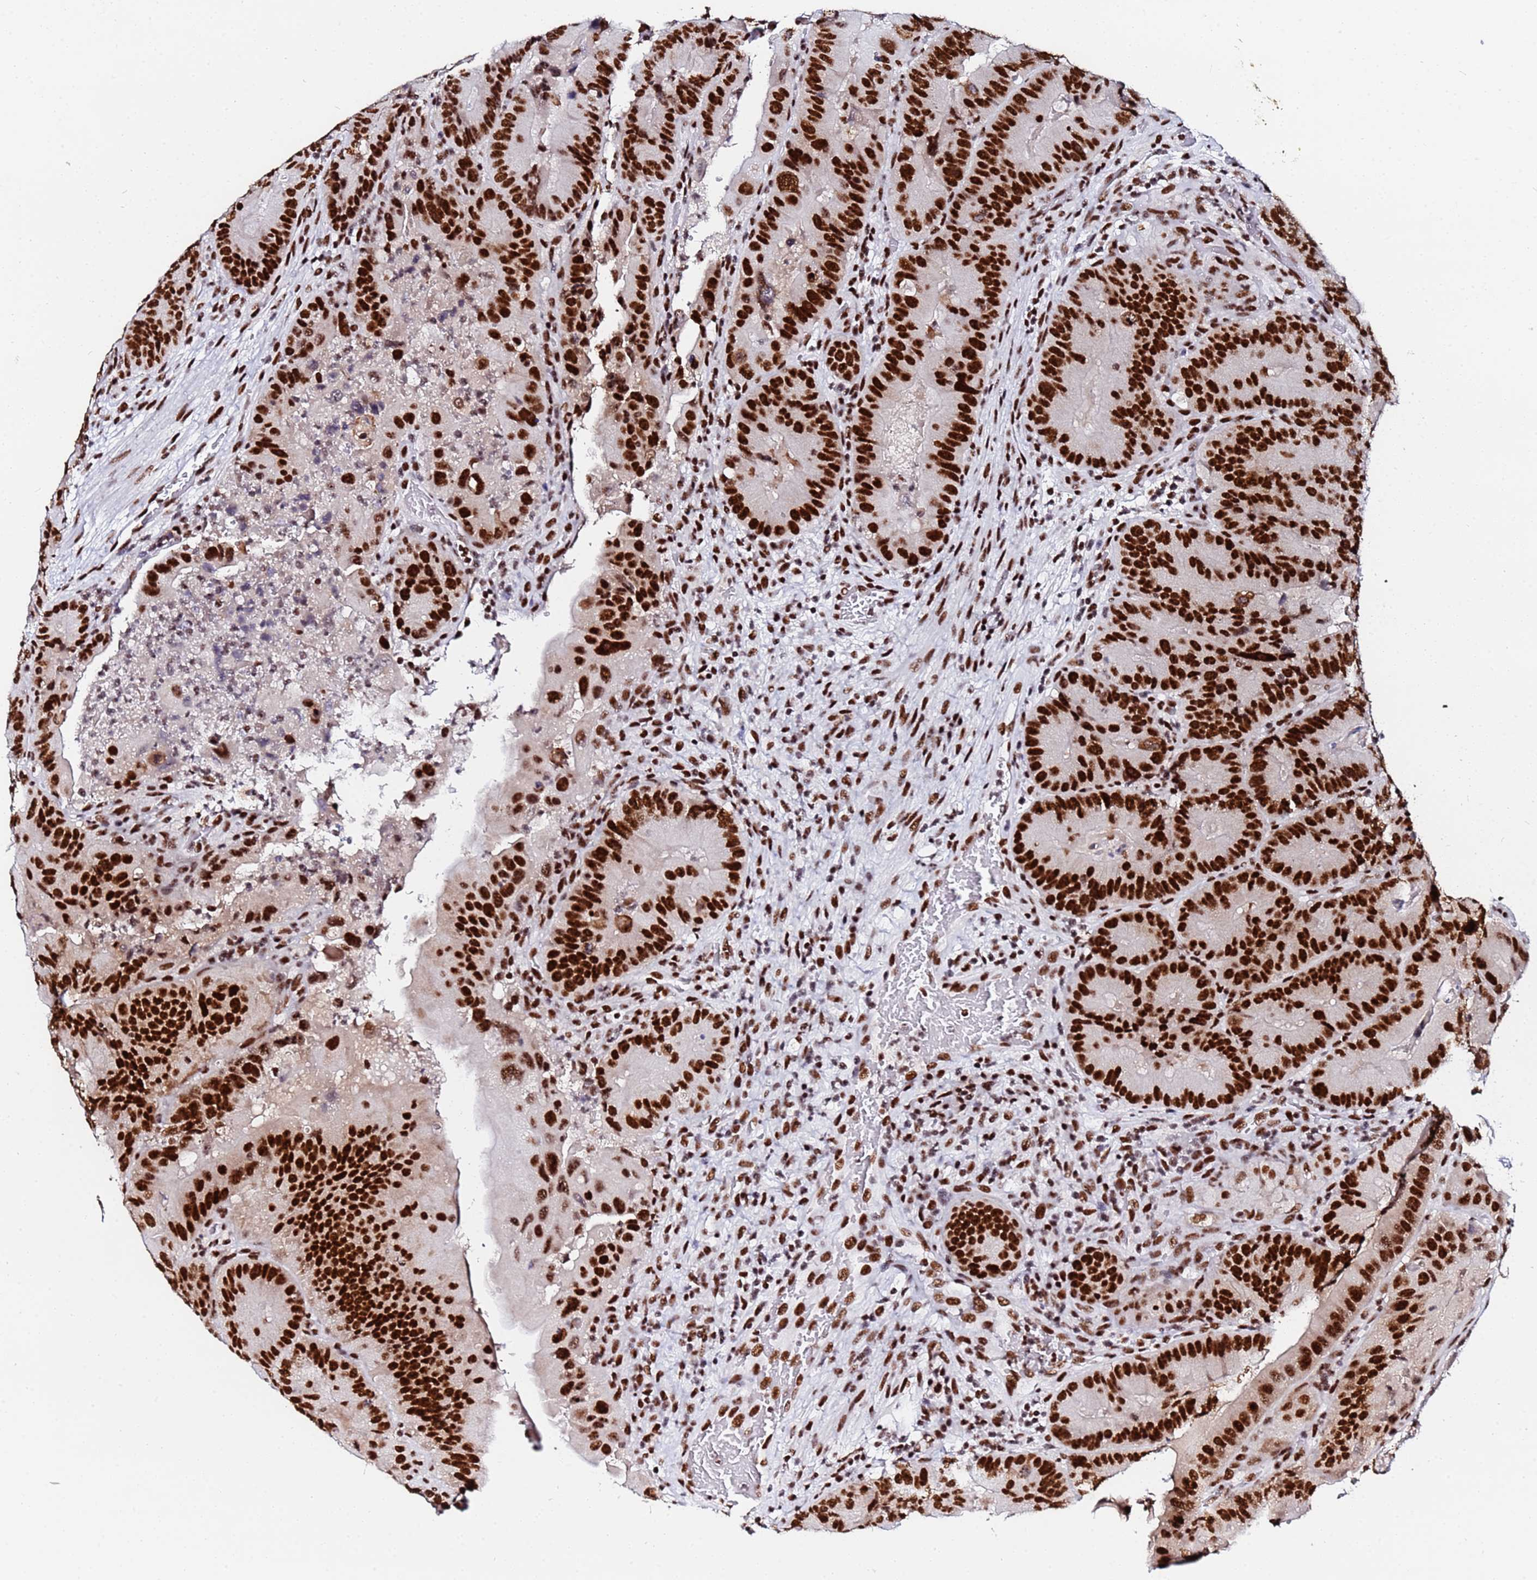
{"staining": {"intensity": "strong", "quantity": ">75%", "location": "nuclear"}, "tissue": "colorectal cancer", "cell_type": "Tumor cells", "image_type": "cancer", "snomed": [{"axis": "morphology", "description": "Adenocarcinoma, NOS"}, {"axis": "topography", "description": "Colon"}], "caption": "Immunohistochemistry (IHC) of human adenocarcinoma (colorectal) displays high levels of strong nuclear positivity in about >75% of tumor cells.", "gene": "SNRPA1", "patient": {"sex": "female", "age": 86}}